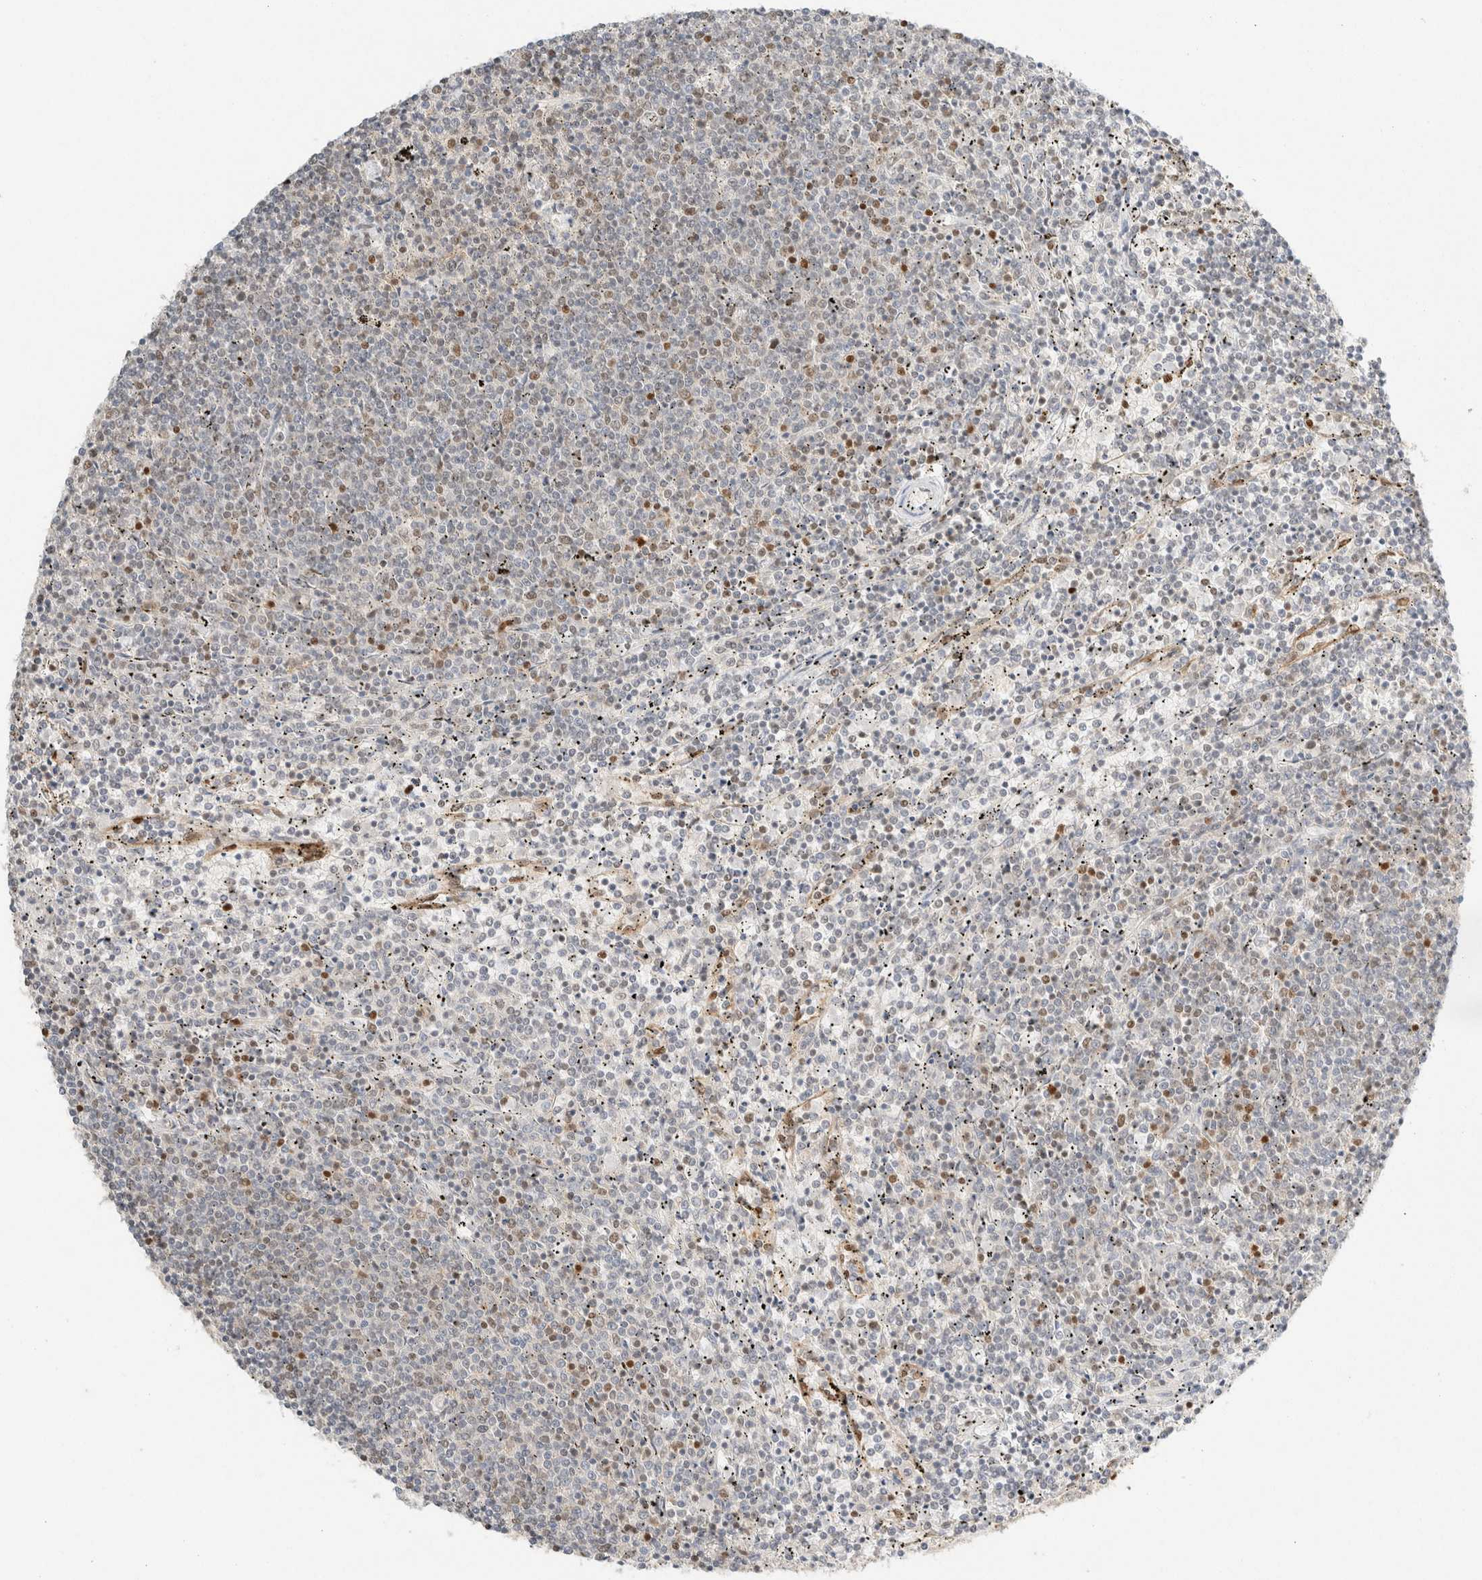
{"staining": {"intensity": "weak", "quantity": "<25%", "location": "nuclear"}, "tissue": "lymphoma", "cell_type": "Tumor cells", "image_type": "cancer", "snomed": [{"axis": "morphology", "description": "Malignant lymphoma, non-Hodgkin's type, Low grade"}, {"axis": "topography", "description": "Spleen"}], "caption": "This is an immunohistochemistry histopathology image of human lymphoma. There is no positivity in tumor cells.", "gene": "DDB2", "patient": {"sex": "female", "age": 50}}